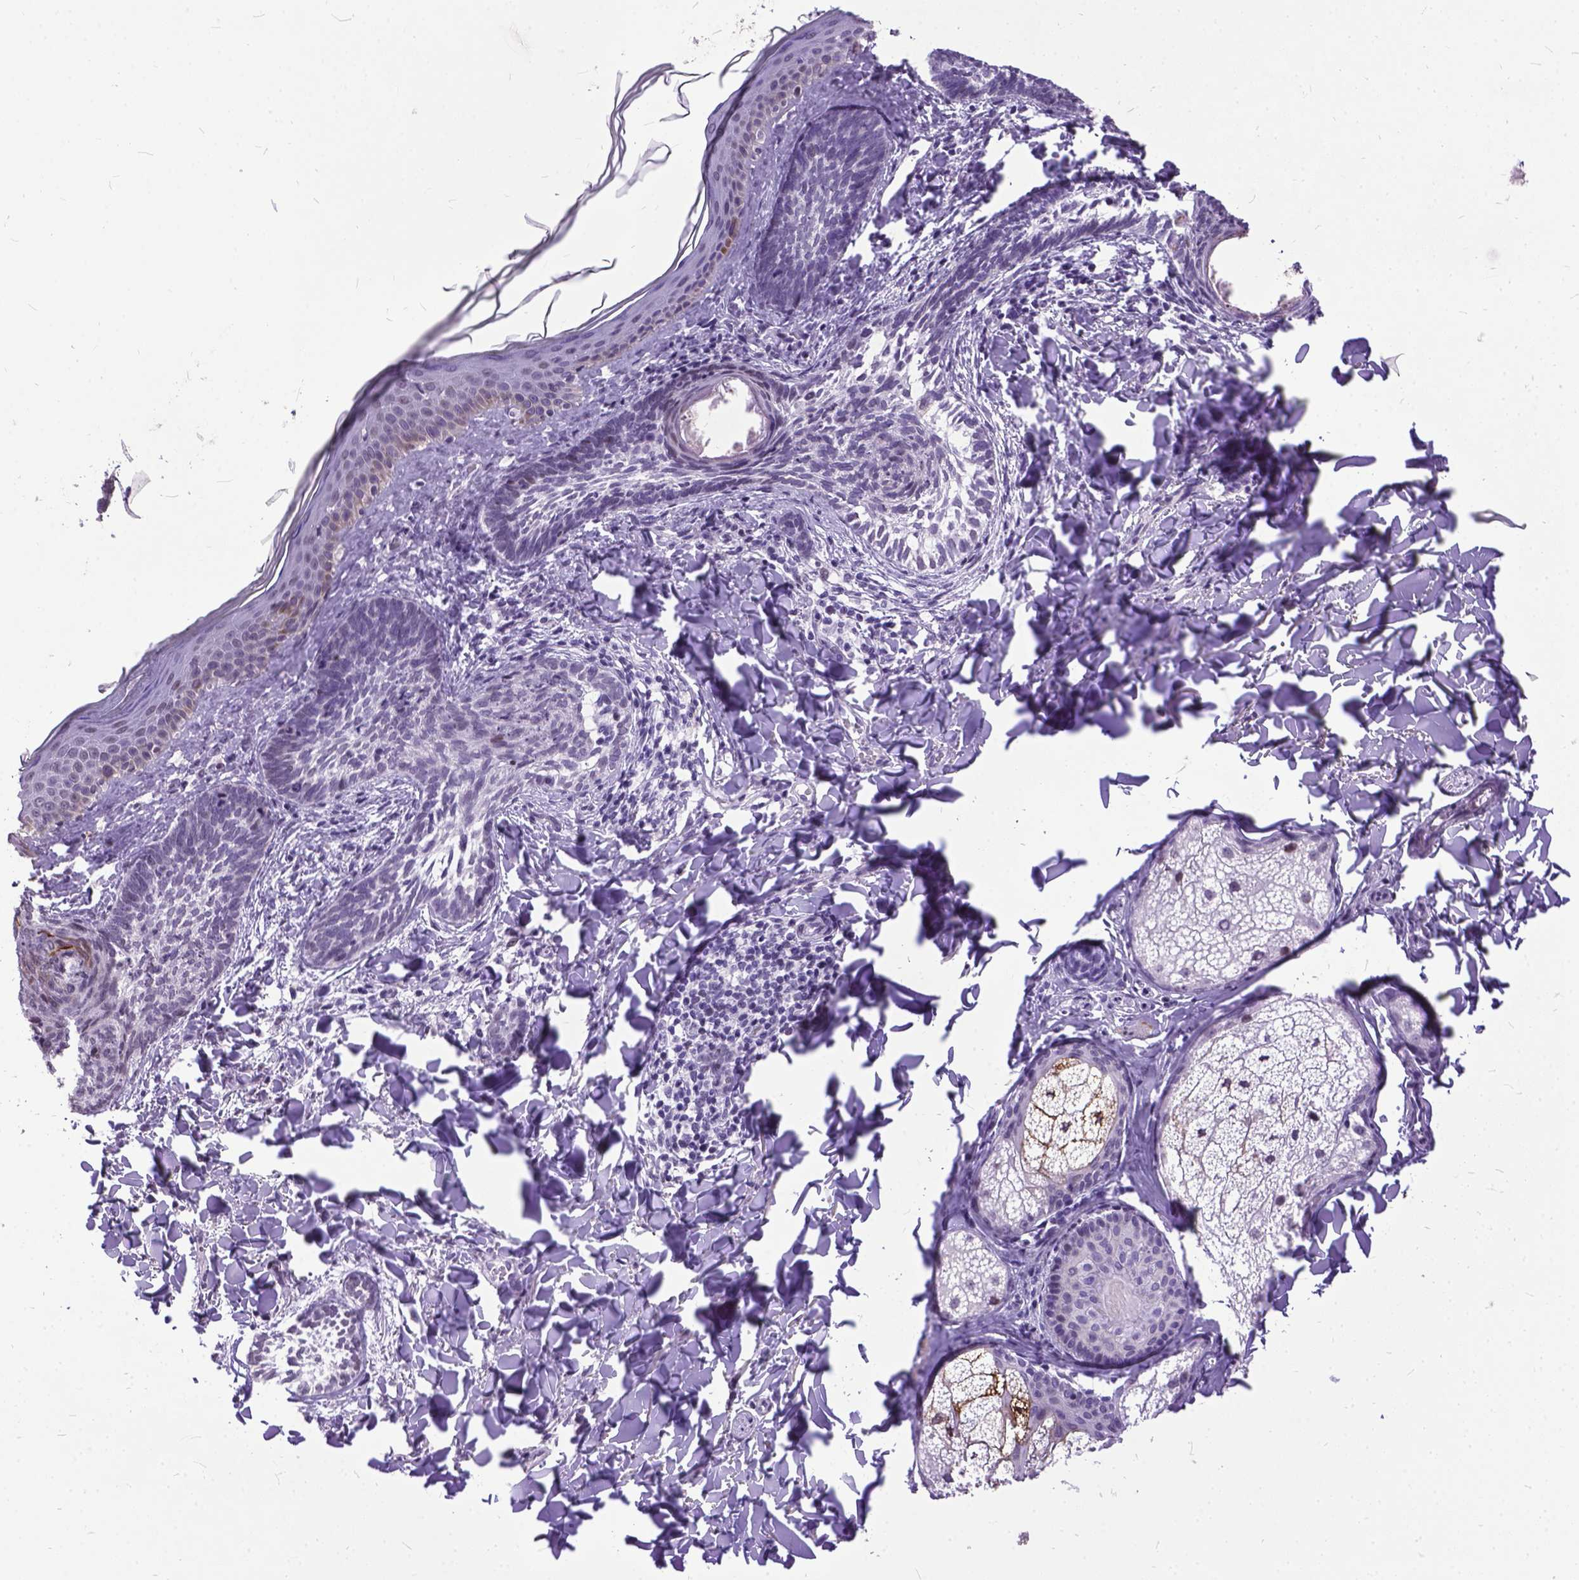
{"staining": {"intensity": "negative", "quantity": "none", "location": "none"}, "tissue": "skin cancer", "cell_type": "Tumor cells", "image_type": "cancer", "snomed": [{"axis": "morphology", "description": "Normal tissue, NOS"}, {"axis": "morphology", "description": "Basal cell carcinoma"}, {"axis": "topography", "description": "Skin"}], "caption": "IHC micrograph of neoplastic tissue: human skin cancer (basal cell carcinoma) stained with DAB (3,3'-diaminobenzidine) exhibits no significant protein positivity in tumor cells. Nuclei are stained in blue.", "gene": "MARCHF10", "patient": {"sex": "male", "age": 46}}